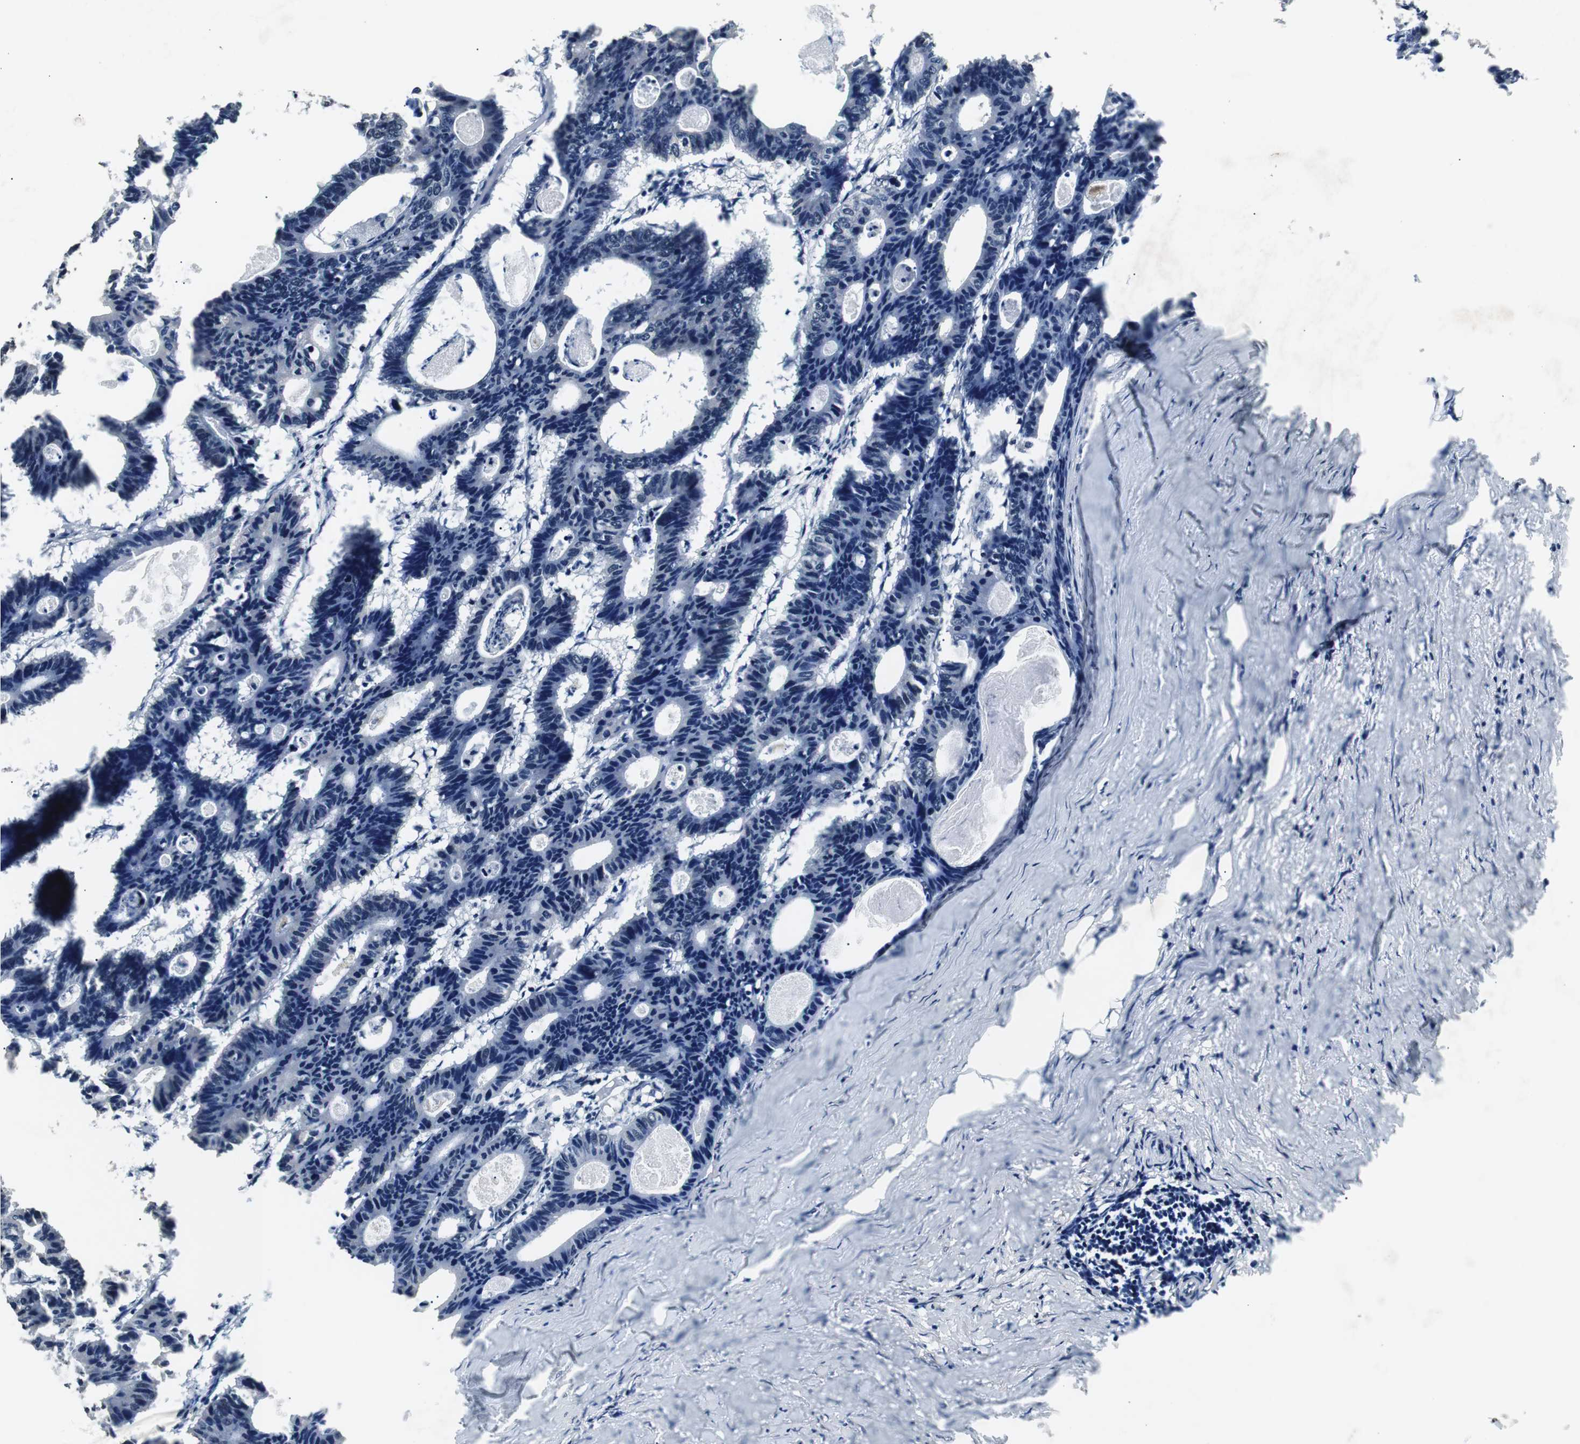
{"staining": {"intensity": "negative", "quantity": "none", "location": "none"}, "tissue": "colorectal cancer", "cell_type": "Tumor cells", "image_type": "cancer", "snomed": [{"axis": "morphology", "description": "Adenocarcinoma, NOS"}, {"axis": "topography", "description": "Colon"}], "caption": "This is an IHC micrograph of colorectal cancer (adenocarcinoma). There is no positivity in tumor cells.", "gene": "USP28", "patient": {"sex": "female", "age": 55}}